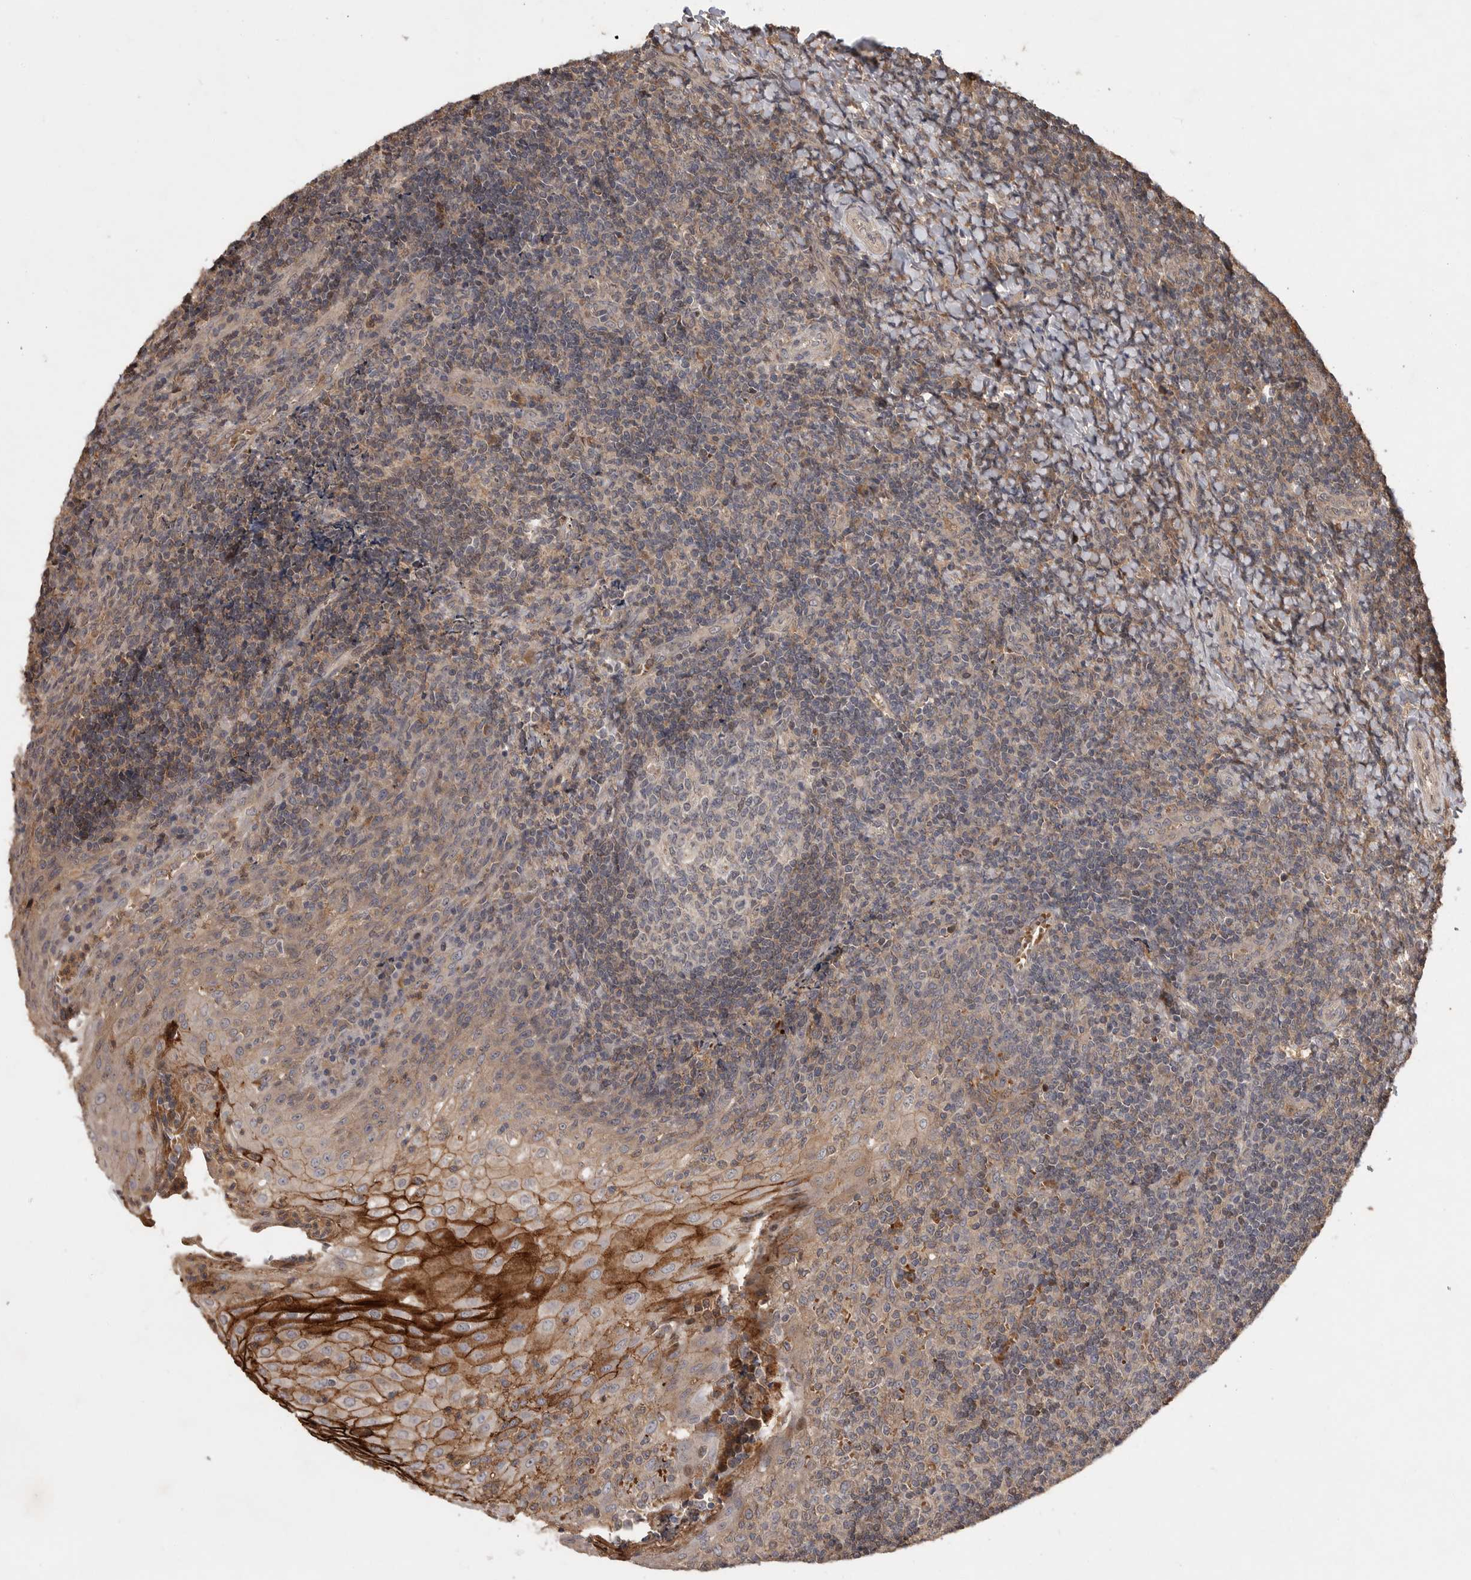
{"staining": {"intensity": "weak", "quantity": "<25%", "location": "cytoplasmic/membranous"}, "tissue": "tonsil", "cell_type": "Germinal center cells", "image_type": "normal", "snomed": [{"axis": "morphology", "description": "Normal tissue, NOS"}, {"axis": "topography", "description": "Tonsil"}], "caption": "DAB immunohistochemical staining of unremarkable tonsil exhibits no significant expression in germinal center cells. (Stains: DAB immunohistochemistry with hematoxylin counter stain, Microscopy: brightfield microscopy at high magnification).", "gene": "VN1R4", "patient": {"sex": "female", "age": 19}}